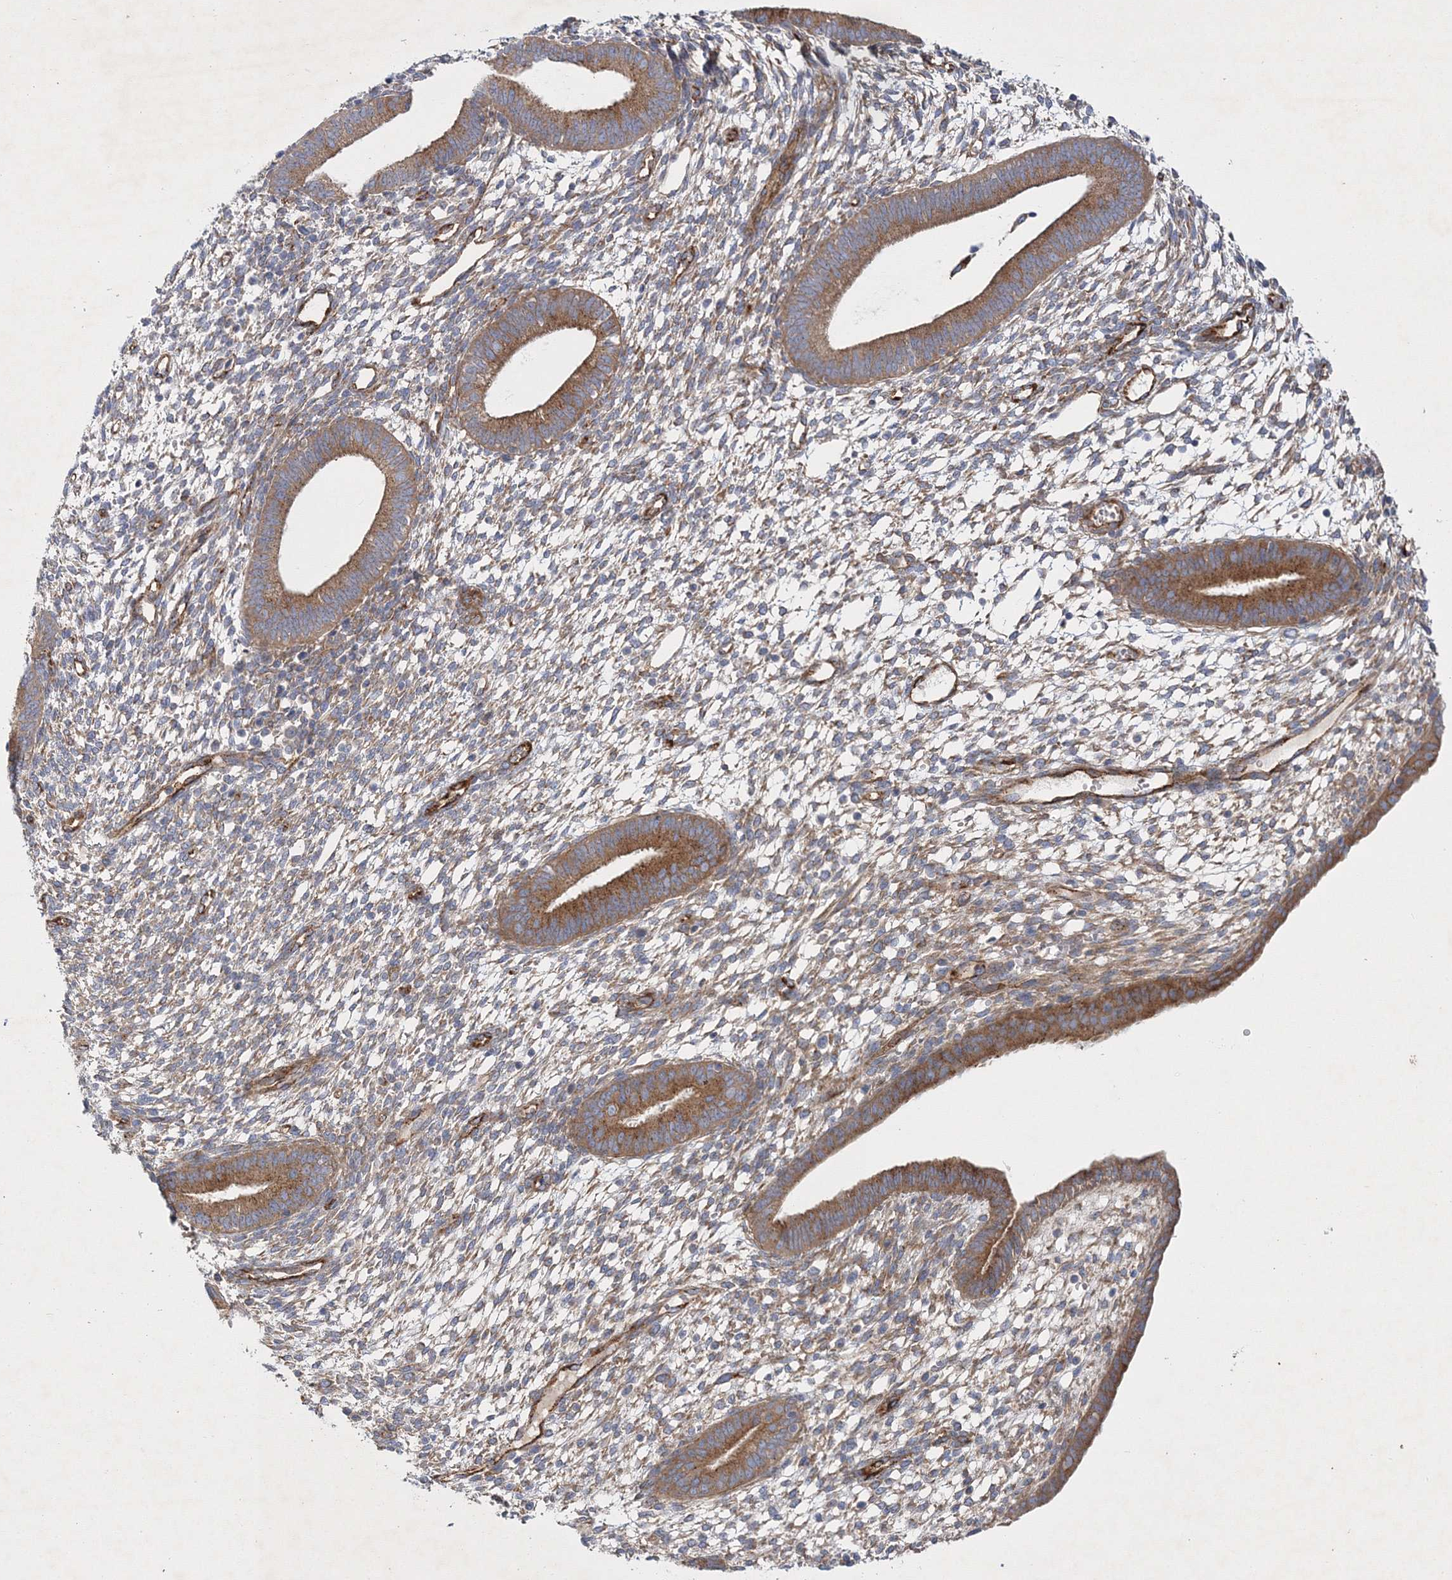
{"staining": {"intensity": "weak", "quantity": "<25%", "location": "cytoplasmic/membranous"}, "tissue": "endometrium", "cell_type": "Cells in endometrial stroma", "image_type": "normal", "snomed": [{"axis": "morphology", "description": "Normal tissue, NOS"}, {"axis": "topography", "description": "Endometrium"}], "caption": "Immunohistochemical staining of unremarkable endometrium exhibits no significant staining in cells in endometrial stroma. The staining was performed using DAB to visualize the protein expression in brown, while the nuclei were stained in blue with hematoxylin (Magnification: 20x).", "gene": "ZFYVE16", "patient": {"sex": "female", "age": 46}}